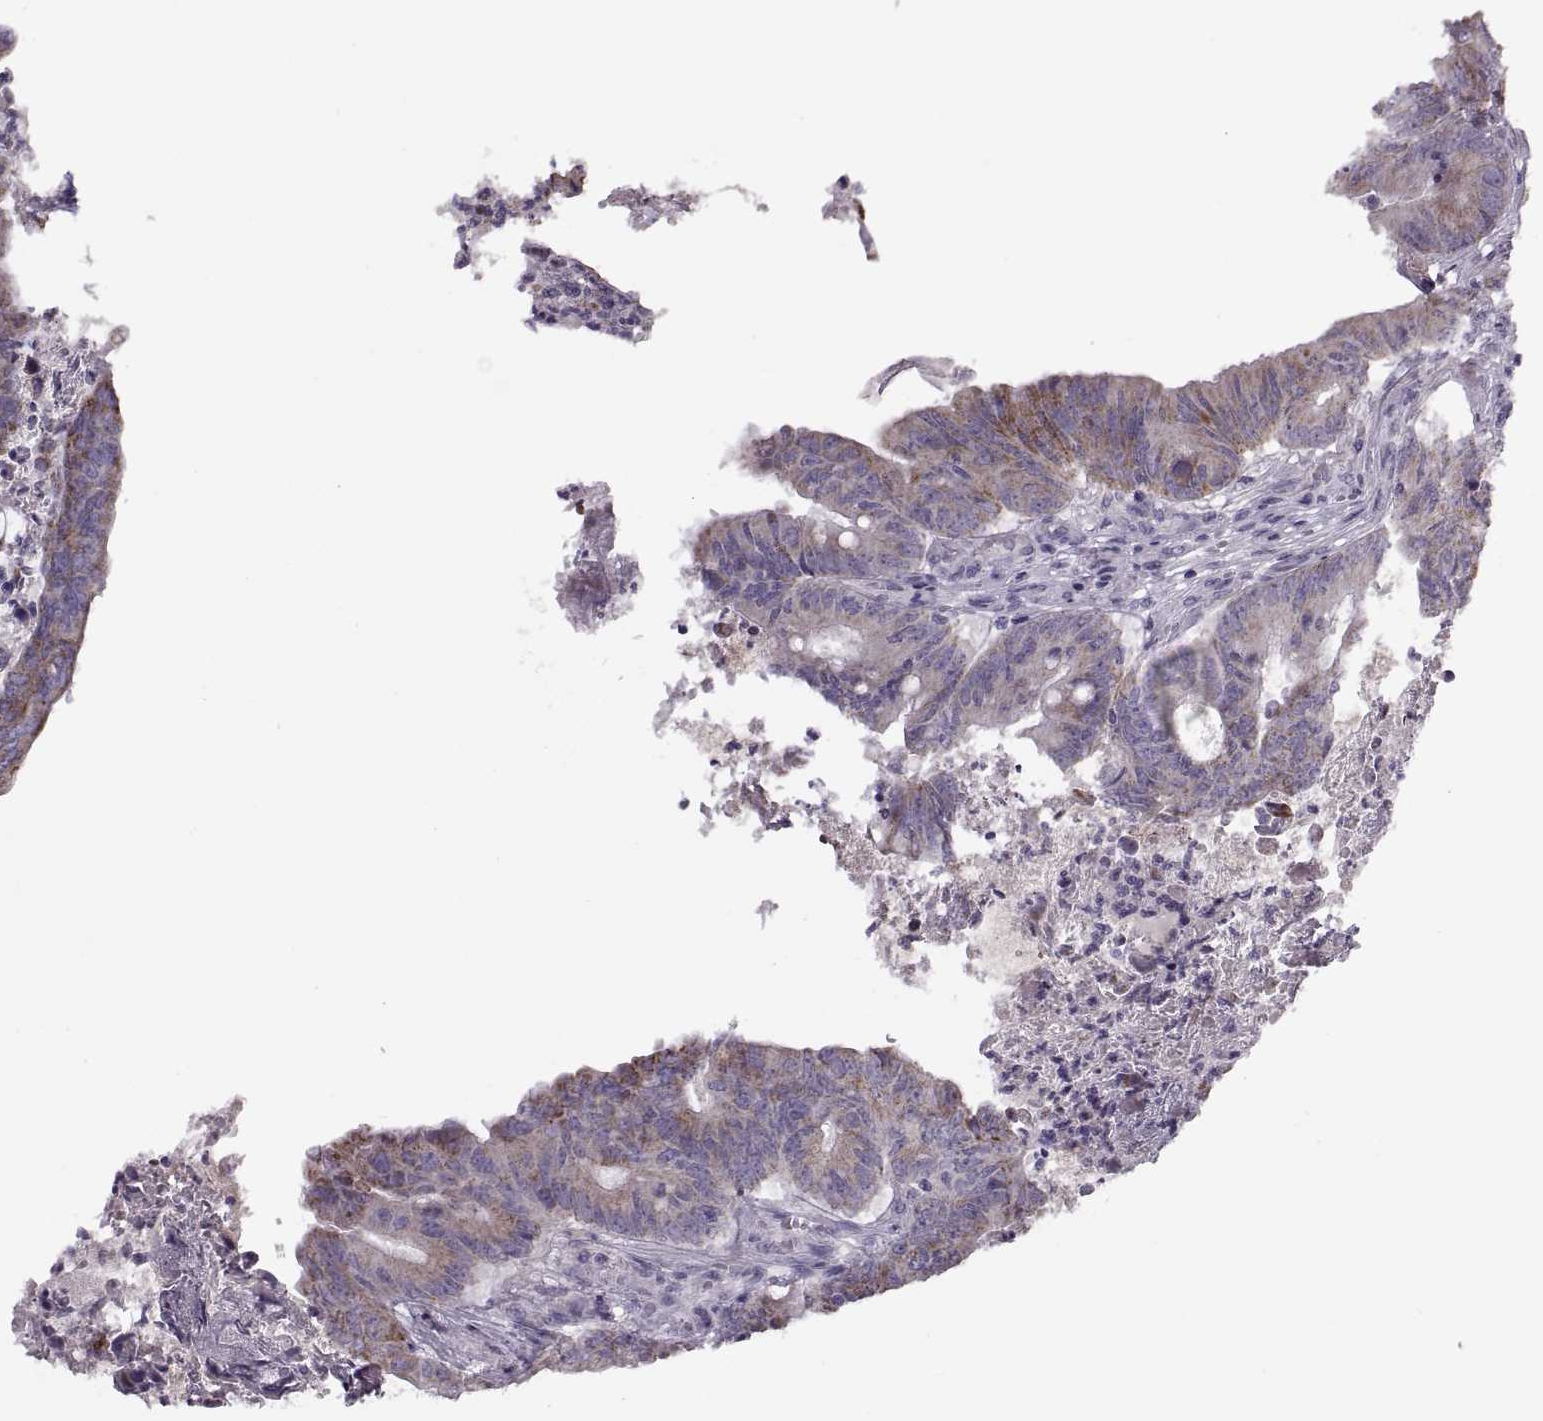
{"staining": {"intensity": "moderate", "quantity": "25%-75%", "location": "cytoplasmic/membranous"}, "tissue": "colorectal cancer", "cell_type": "Tumor cells", "image_type": "cancer", "snomed": [{"axis": "morphology", "description": "Adenocarcinoma, NOS"}, {"axis": "topography", "description": "Colon"}], "caption": "Immunohistochemical staining of human colorectal cancer demonstrates medium levels of moderate cytoplasmic/membranous protein staining in approximately 25%-75% of tumor cells.", "gene": "PIERCE1", "patient": {"sex": "female", "age": 70}}